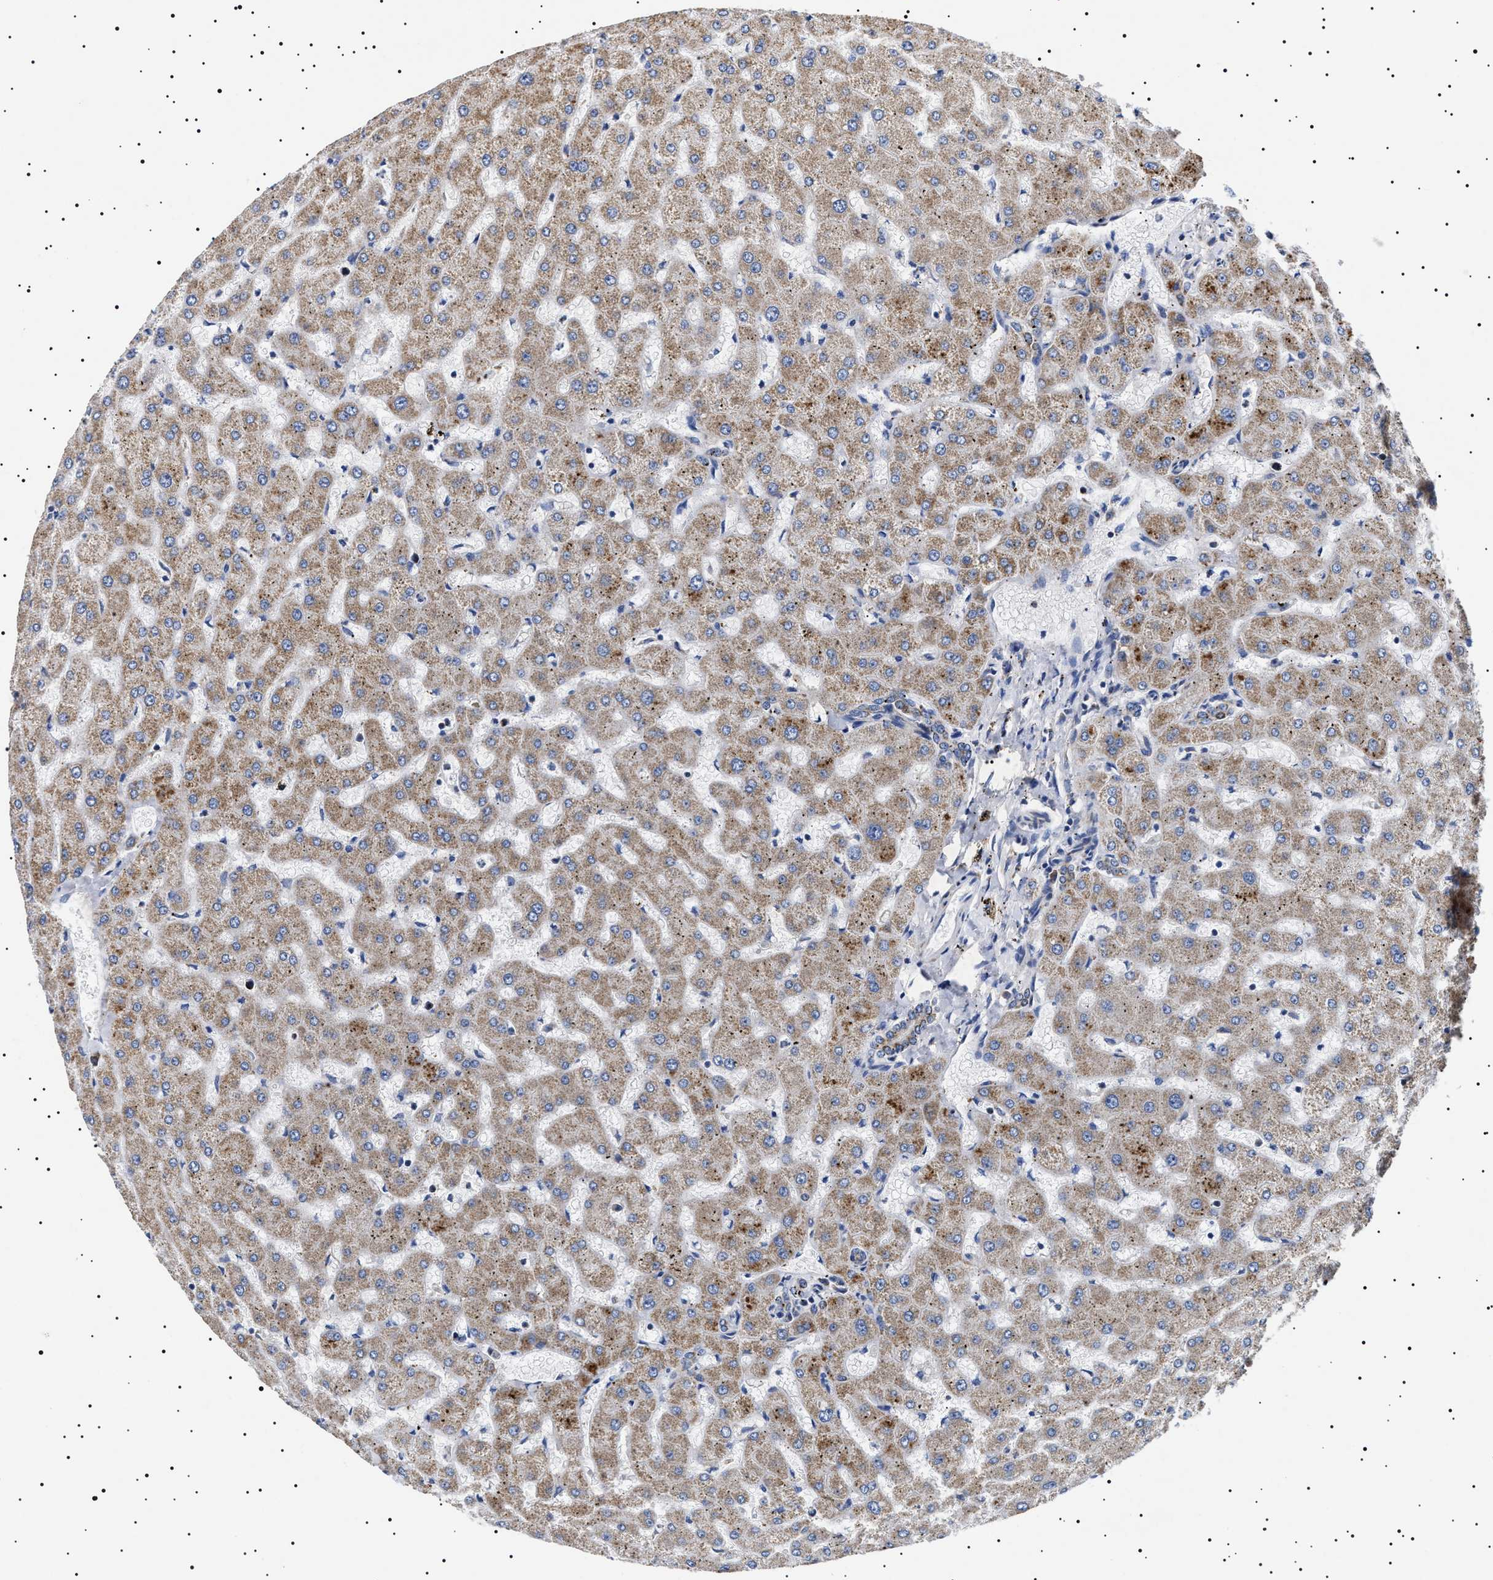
{"staining": {"intensity": "weak", "quantity": ">75%", "location": "cytoplasmic/membranous"}, "tissue": "liver", "cell_type": "Cholangiocytes", "image_type": "normal", "snomed": [{"axis": "morphology", "description": "Normal tissue, NOS"}, {"axis": "topography", "description": "Liver"}], "caption": "A micrograph of liver stained for a protein exhibits weak cytoplasmic/membranous brown staining in cholangiocytes. (DAB IHC, brown staining for protein, blue staining for nuclei).", "gene": "CHRDL2", "patient": {"sex": "female", "age": 63}}